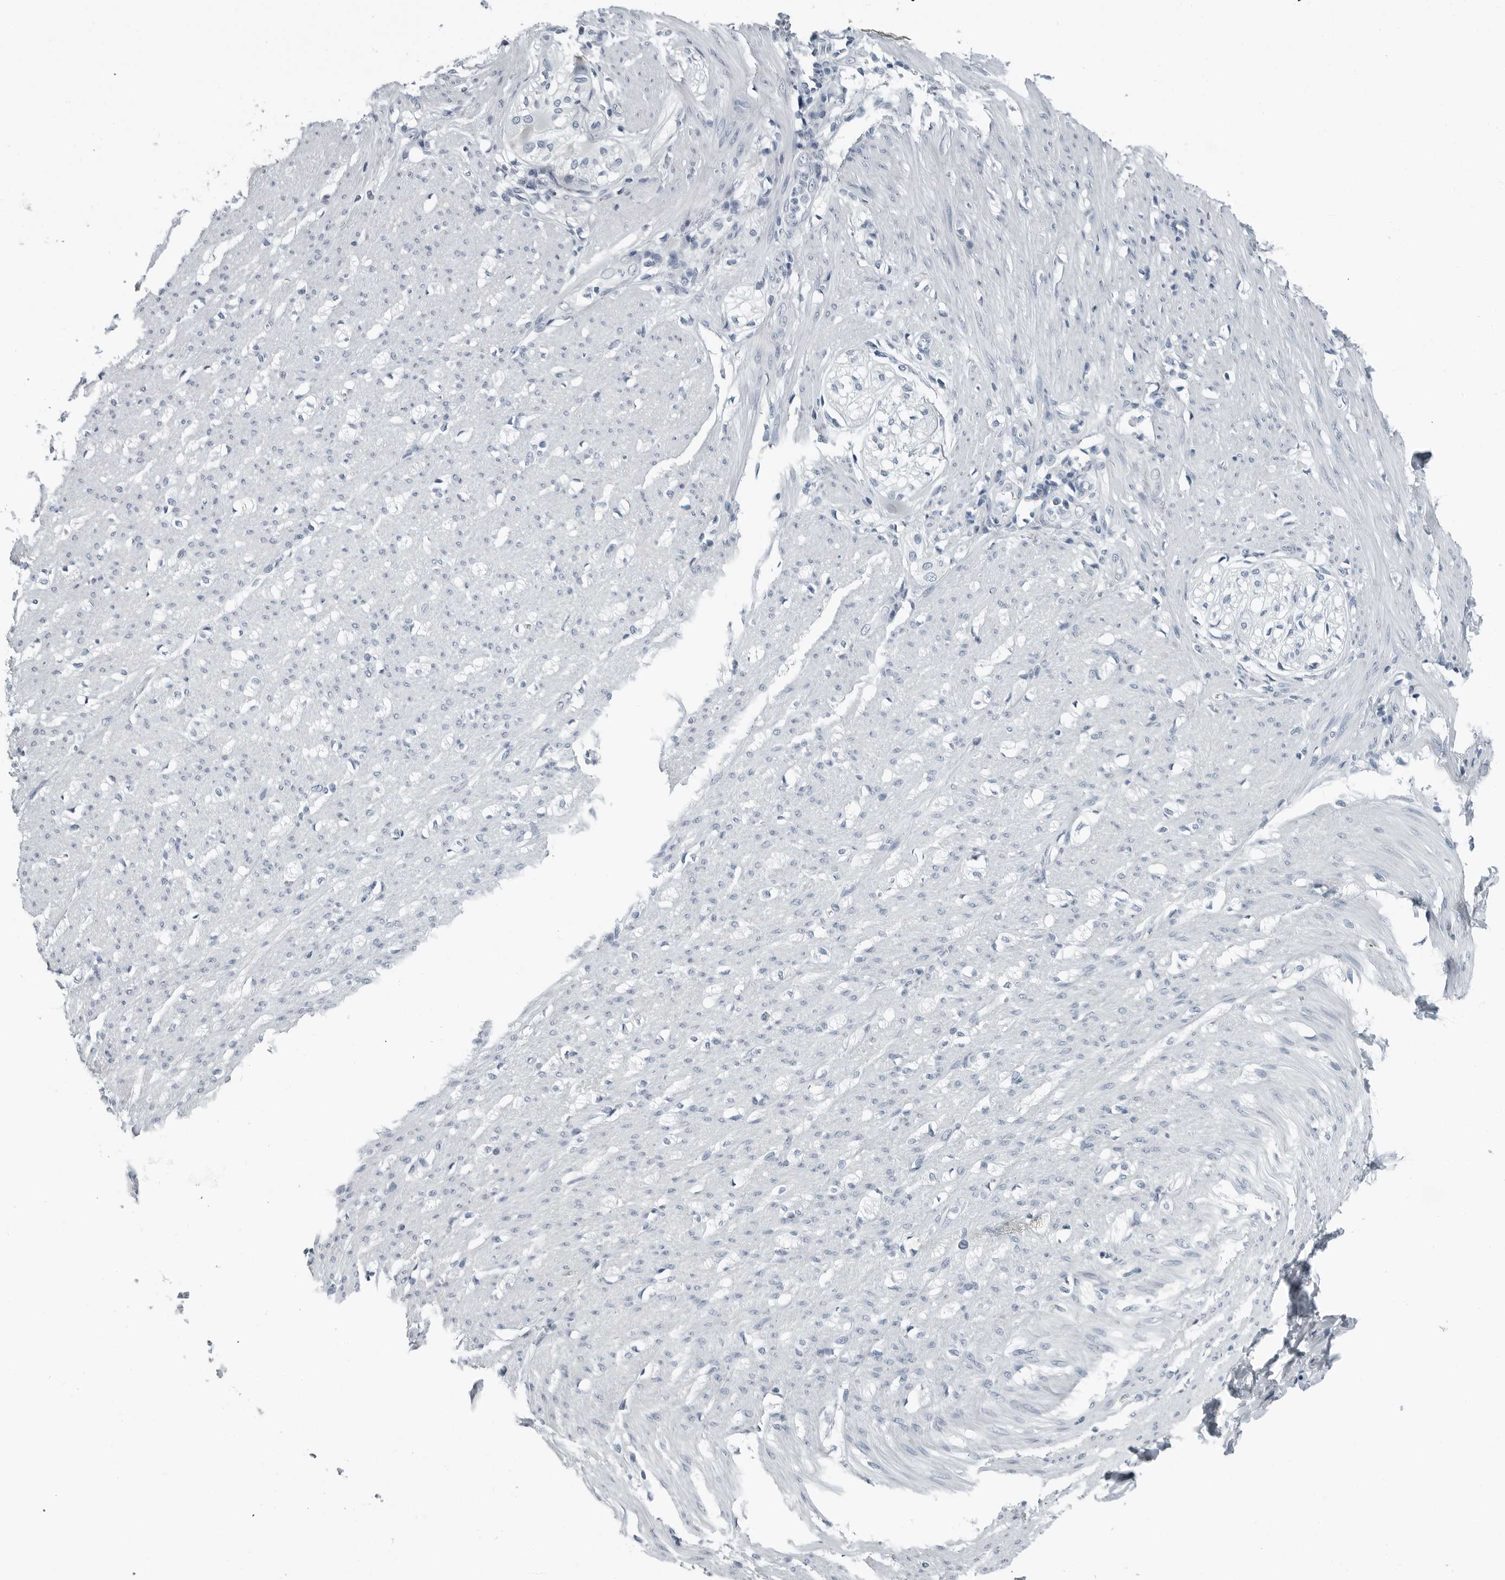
{"staining": {"intensity": "negative", "quantity": "none", "location": "none"}, "tissue": "smooth muscle", "cell_type": "Smooth muscle cells", "image_type": "normal", "snomed": [{"axis": "morphology", "description": "Normal tissue, NOS"}, {"axis": "morphology", "description": "Adenocarcinoma, NOS"}, {"axis": "topography", "description": "Colon"}, {"axis": "topography", "description": "Peripheral nerve tissue"}], "caption": "Photomicrograph shows no protein staining in smooth muscle cells of normal smooth muscle.", "gene": "ZPBP2", "patient": {"sex": "male", "age": 14}}